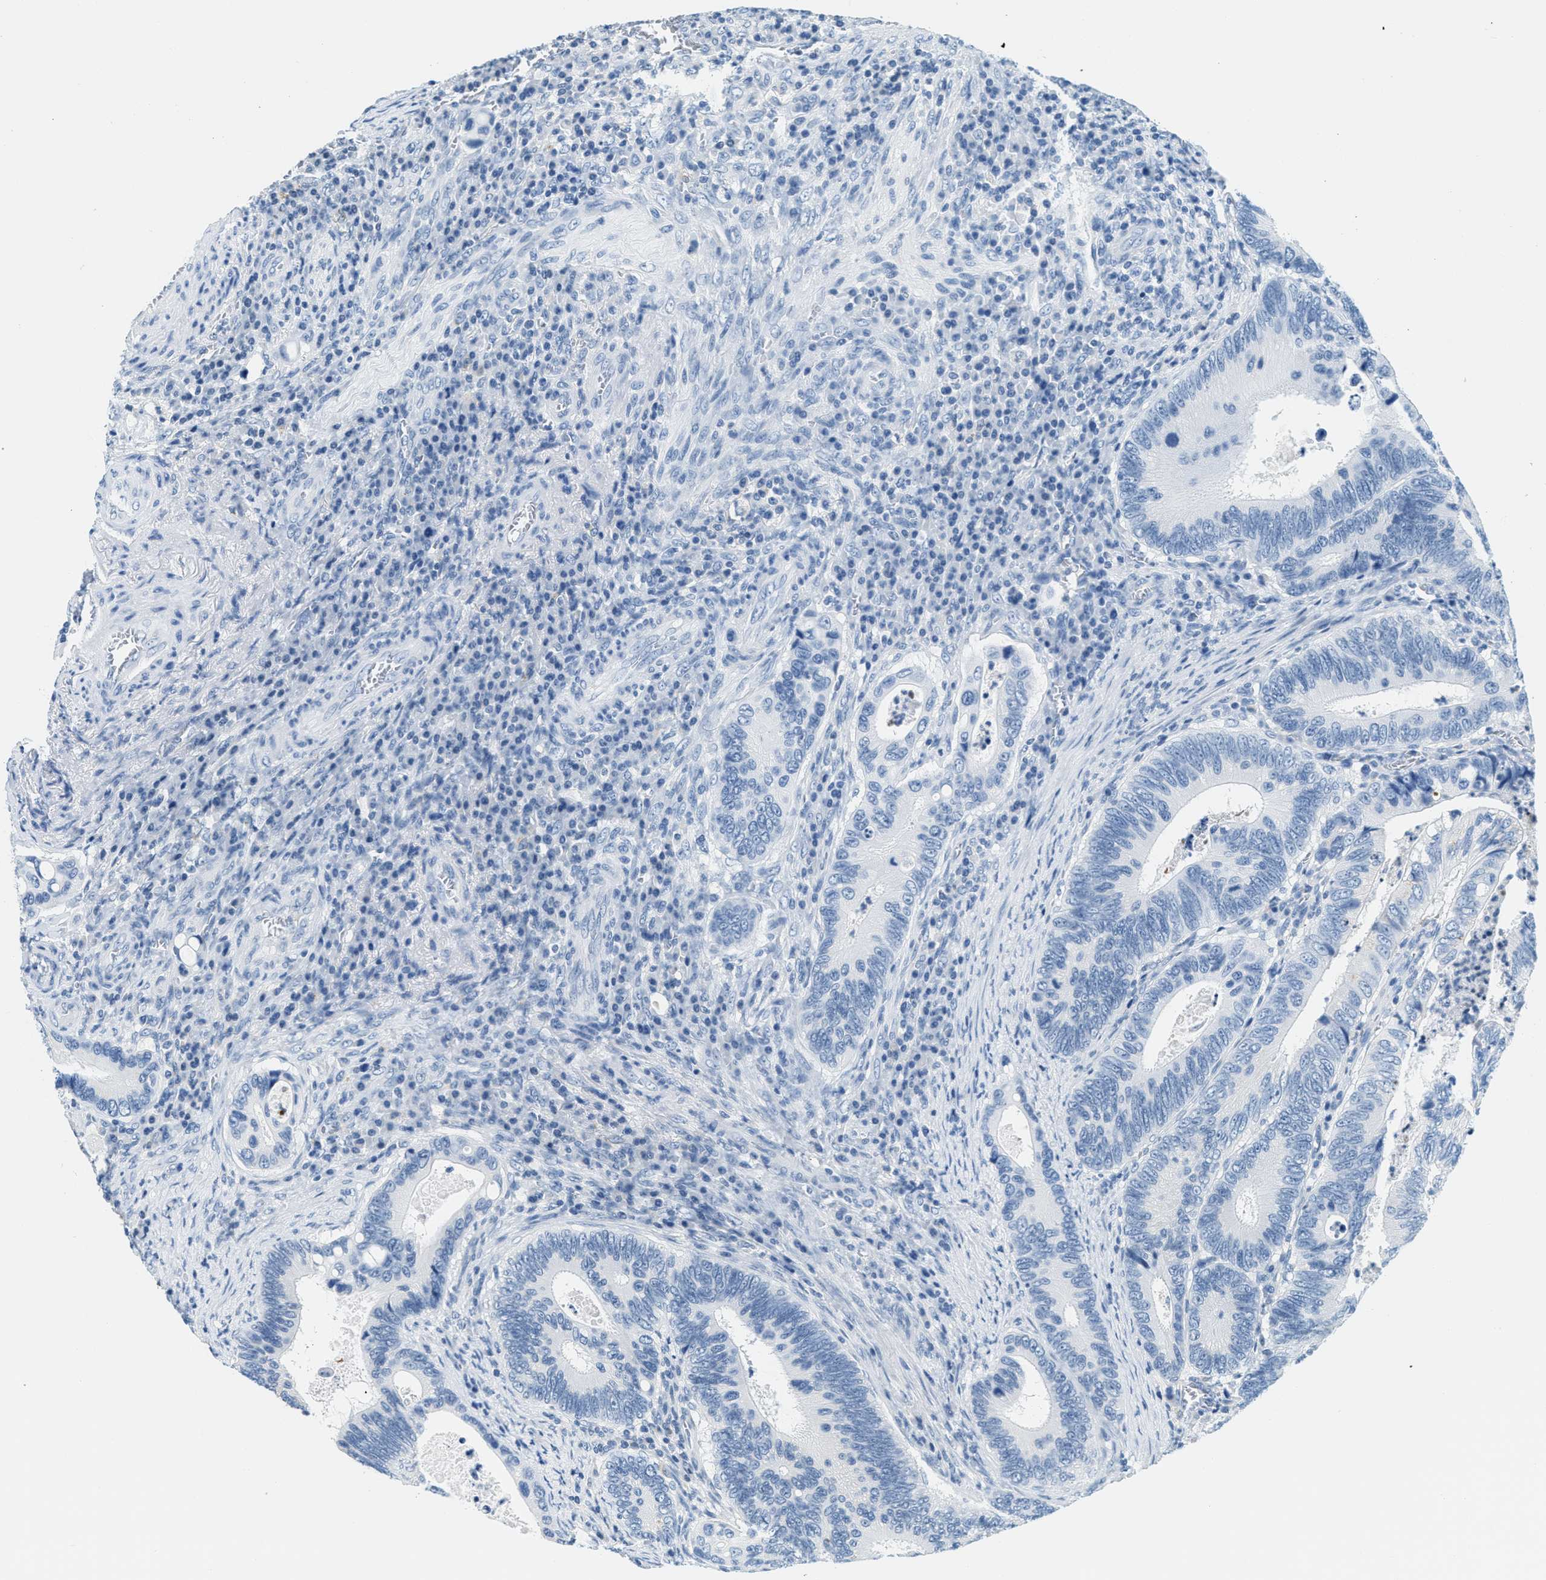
{"staining": {"intensity": "negative", "quantity": "none", "location": "none"}, "tissue": "colorectal cancer", "cell_type": "Tumor cells", "image_type": "cancer", "snomed": [{"axis": "morphology", "description": "Inflammation, NOS"}, {"axis": "morphology", "description": "Adenocarcinoma, NOS"}, {"axis": "topography", "description": "Colon"}], "caption": "IHC of adenocarcinoma (colorectal) reveals no expression in tumor cells.", "gene": "CA4", "patient": {"sex": "male", "age": 72}}